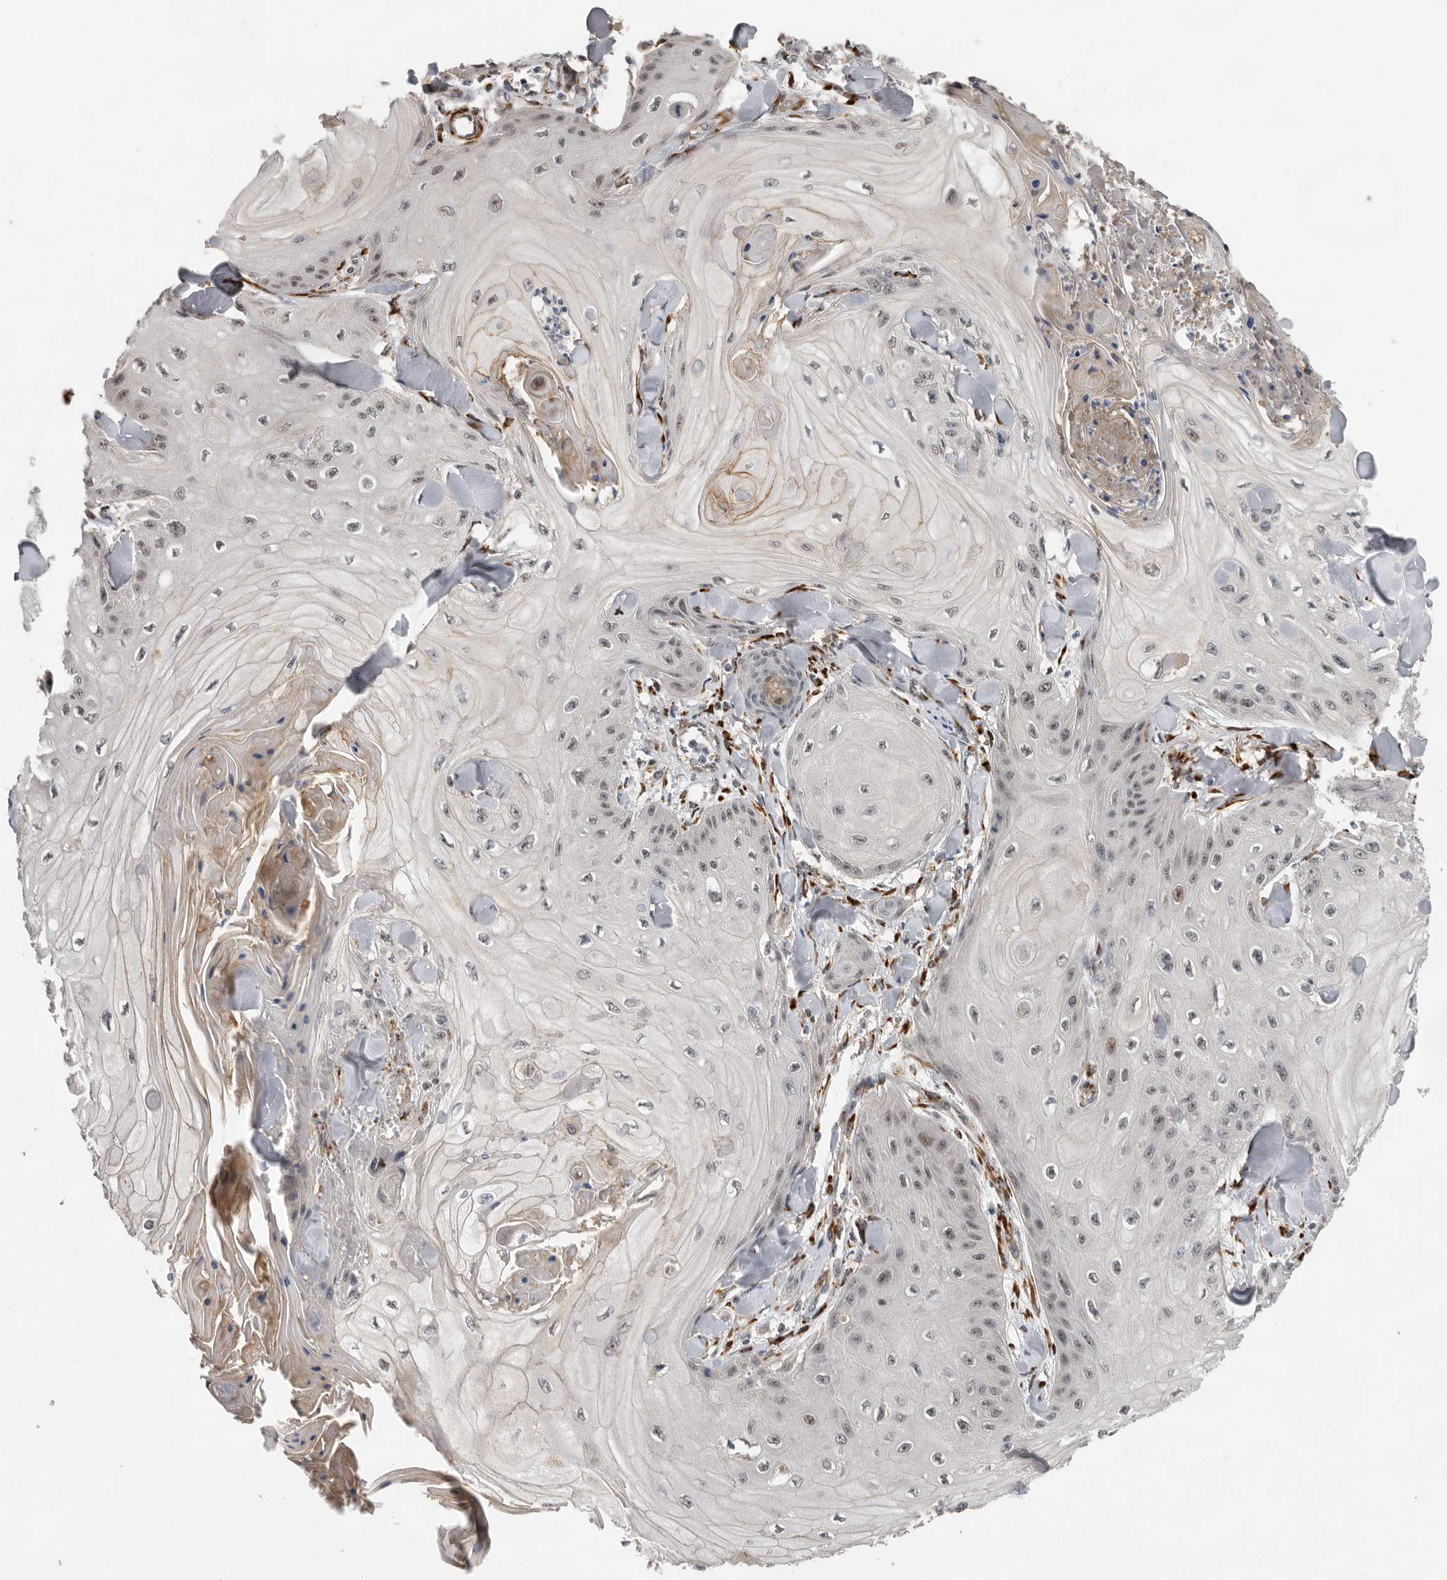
{"staining": {"intensity": "weak", "quantity": ">75%", "location": "nuclear"}, "tissue": "skin cancer", "cell_type": "Tumor cells", "image_type": "cancer", "snomed": [{"axis": "morphology", "description": "Squamous cell carcinoma, NOS"}, {"axis": "topography", "description": "Skin"}], "caption": "The image demonstrates a brown stain indicating the presence of a protein in the nuclear of tumor cells in skin cancer (squamous cell carcinoma). The staining is performed using DAB brown chromogen to label protein expression. The nuclei are counter-stained blue using hematoxylin.", "gene": "HENMT1", "patient": {"sex": "male", "age": 74}}